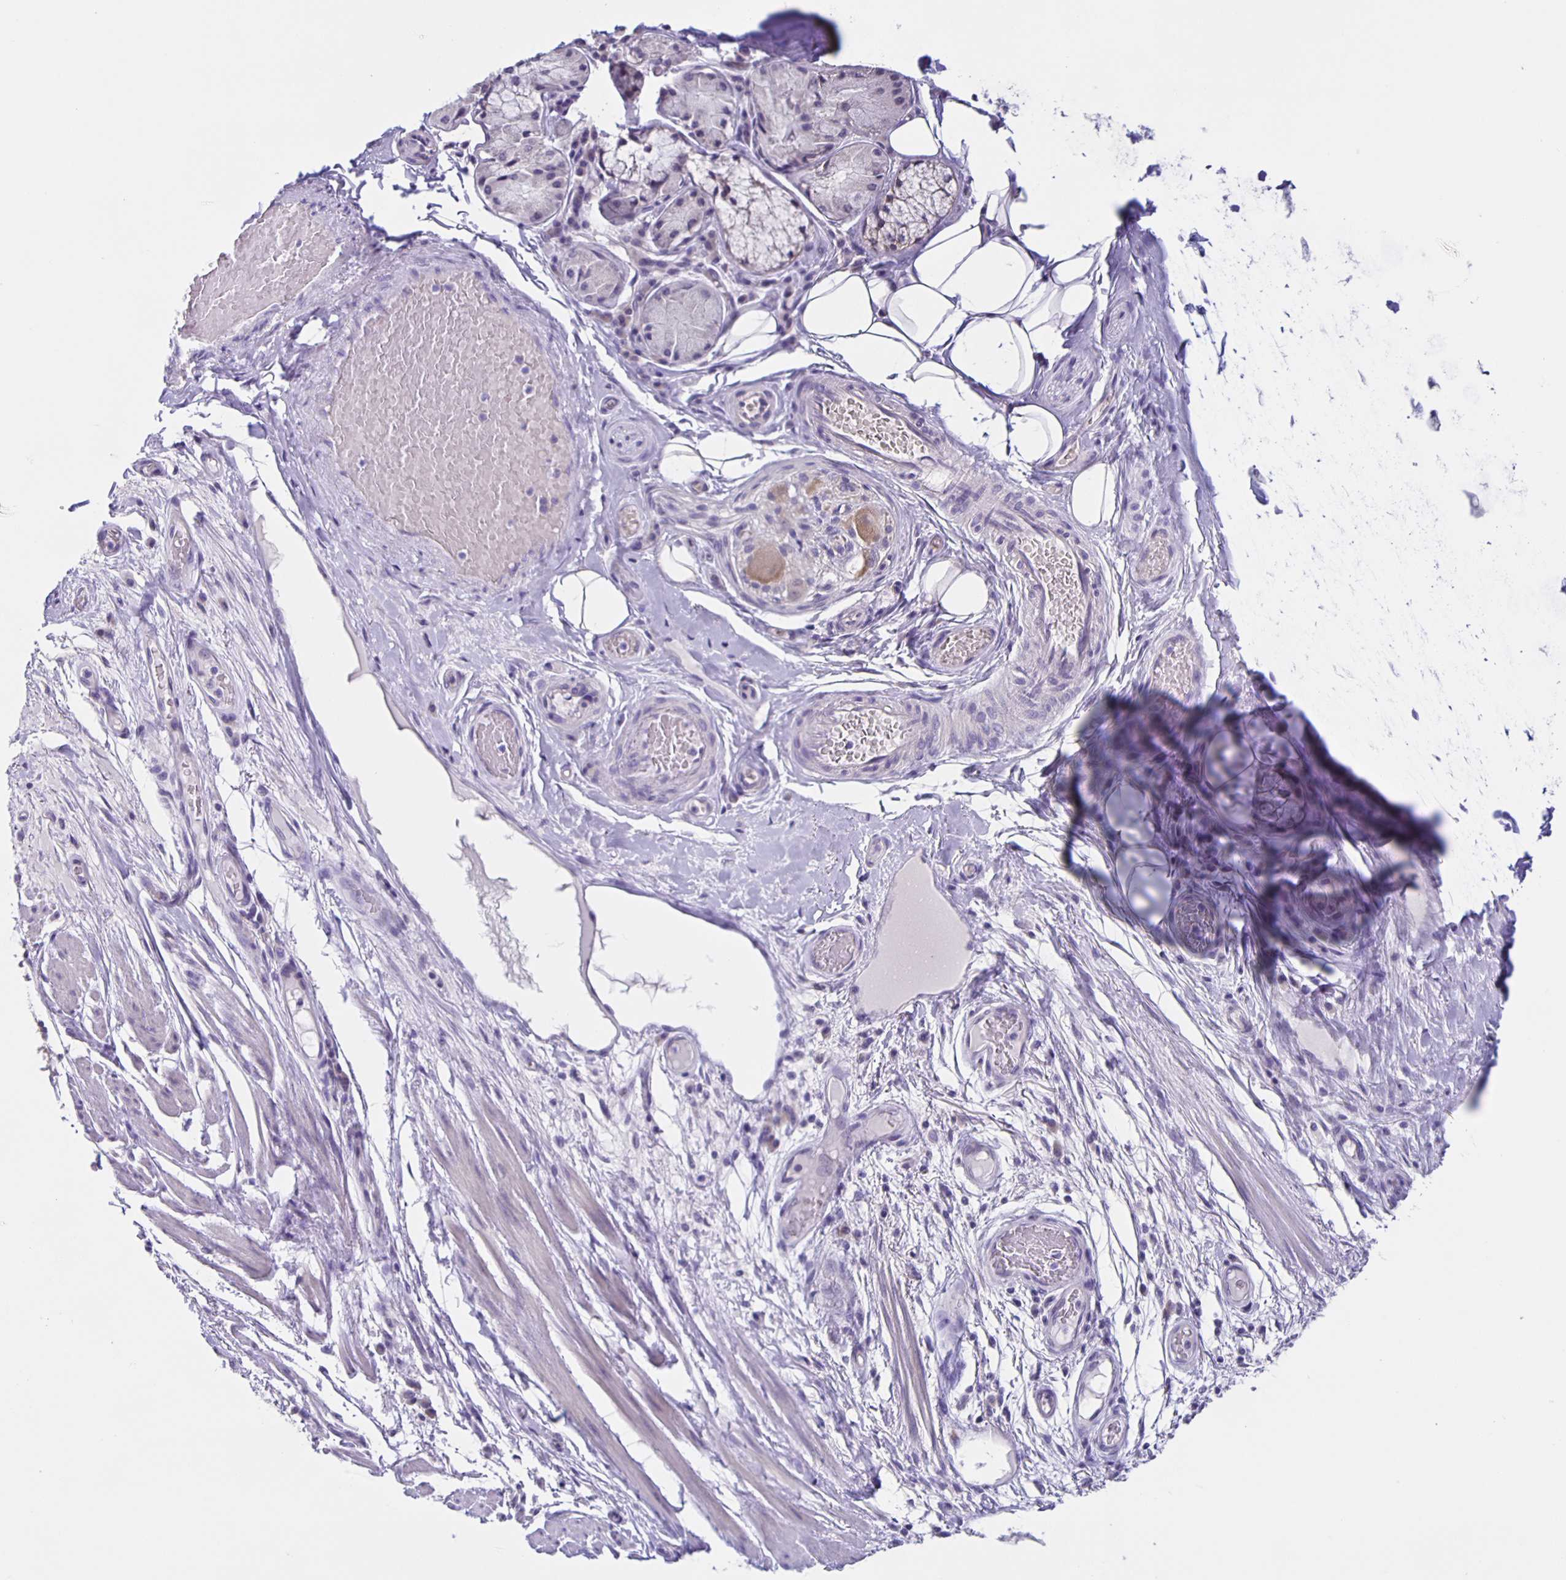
{"staining": {"intensity": "negative", "quantity": "none", "location": "none"}, "tissue": "adipose tissue", "cell_type": "Adipocytes", "image_type": "normal", "snomed": [{"axis": "morphology", "description": "Normal tissue, NOS"}, {"axis": "topography", "description": "Cartilage tissue"}, {"axis": "topography", "description": "Bronchus"}], "caption": "The histopathology image displays no staining of adipocytes in benign adipose tissue.", "gene": "SLC12A3", "patient": {"sex": "male", "age": 64}}